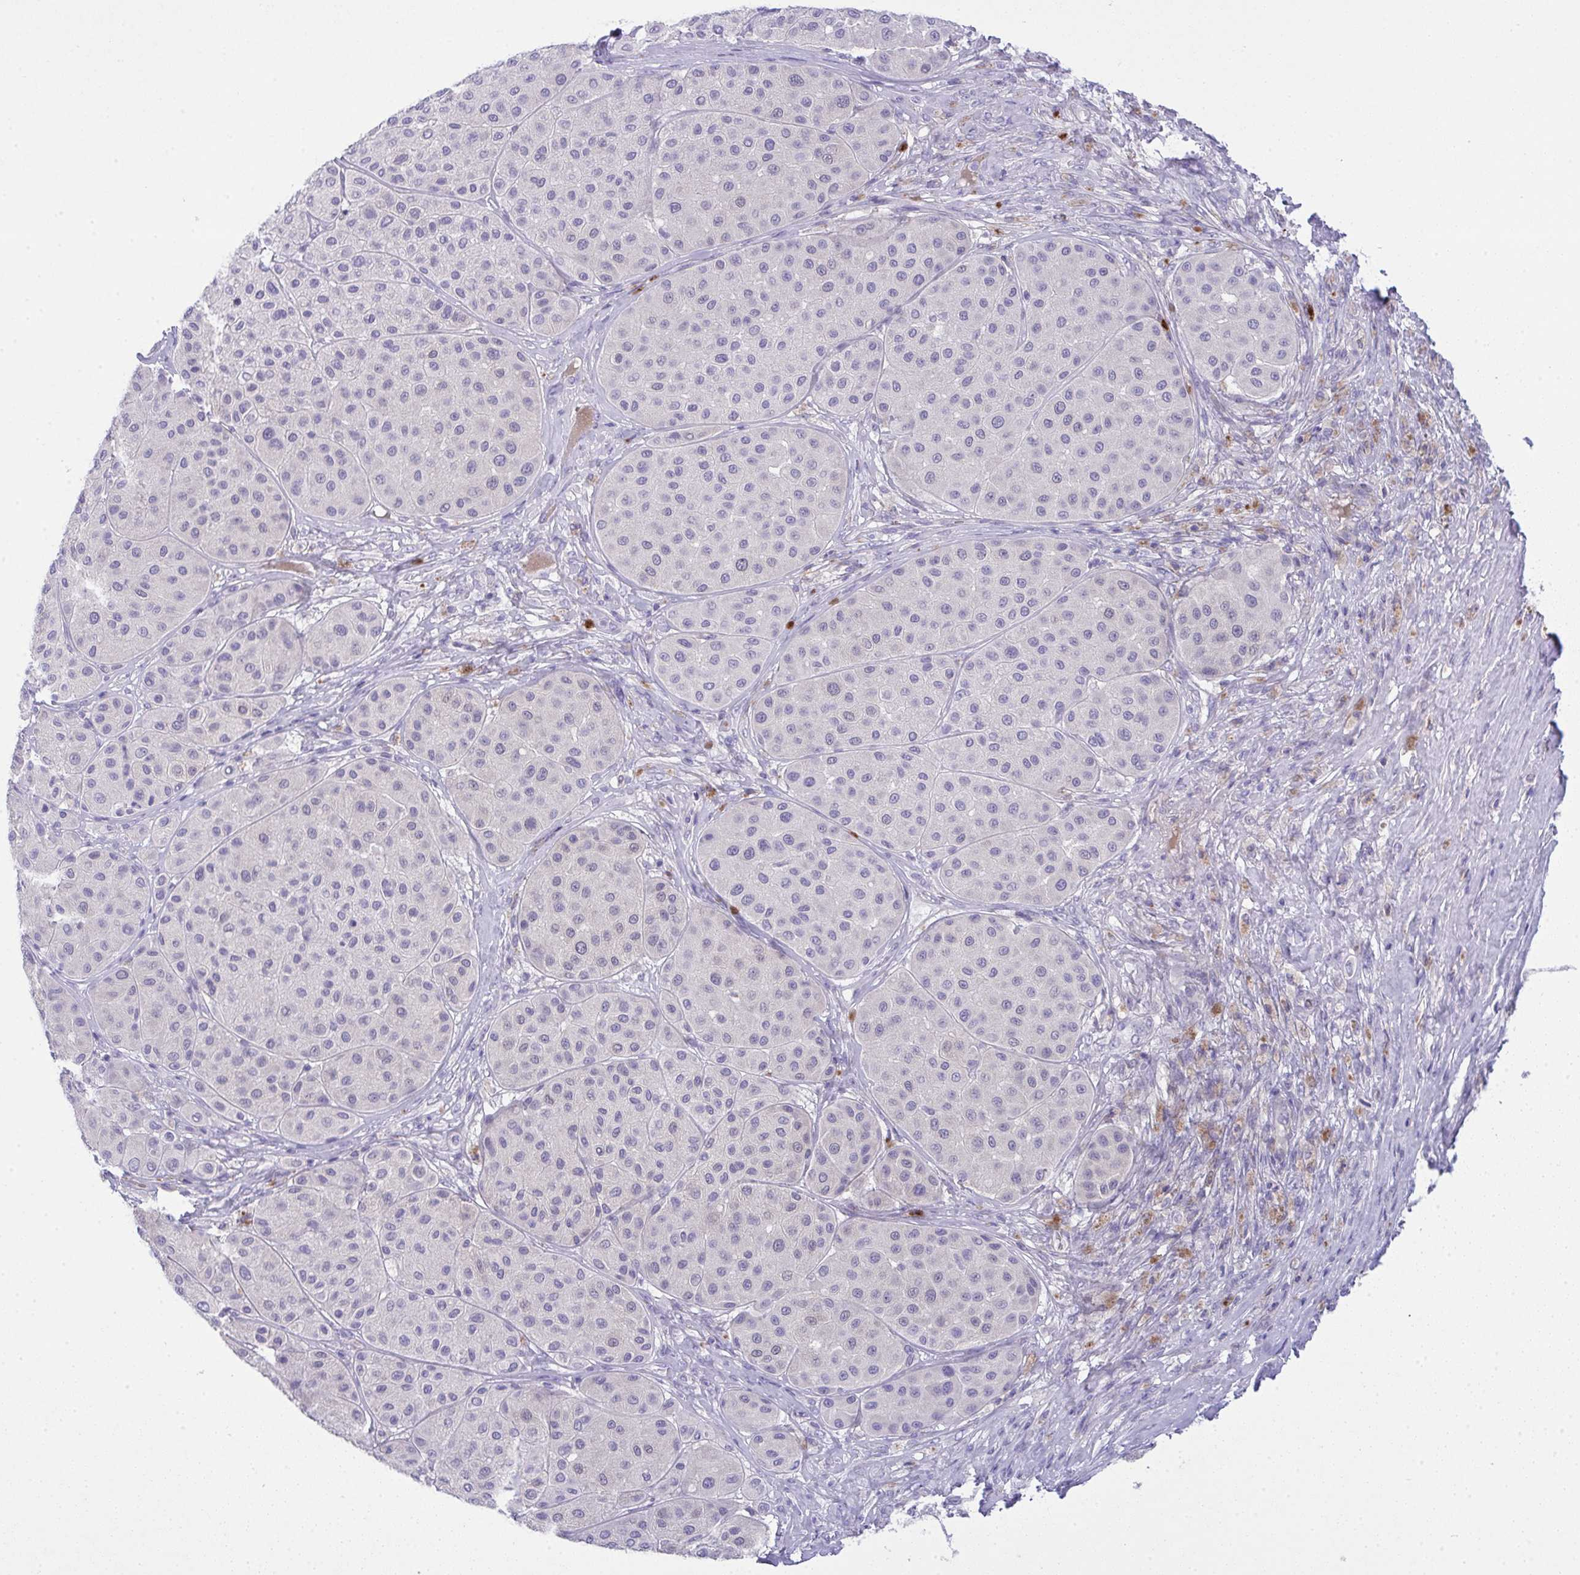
{"staining": {"intensity": "negative", "quantity": "none", "location": "none"}, "tissue": "melanoma", "cell_type": "Tumor cells", "image_type": "cancer", "snomed": [{"axis": "morphology", "description": "Malignant melanoma, Metastatic site"}, {"axis": "topography", "description": "Smooth muscle"}], "caption": "IHC image of human melanoma stained for a protein (brown), which displays no expression in tumor cells.", "gene": "SPTB", "patient": {"sex": "male", "age": 41}}